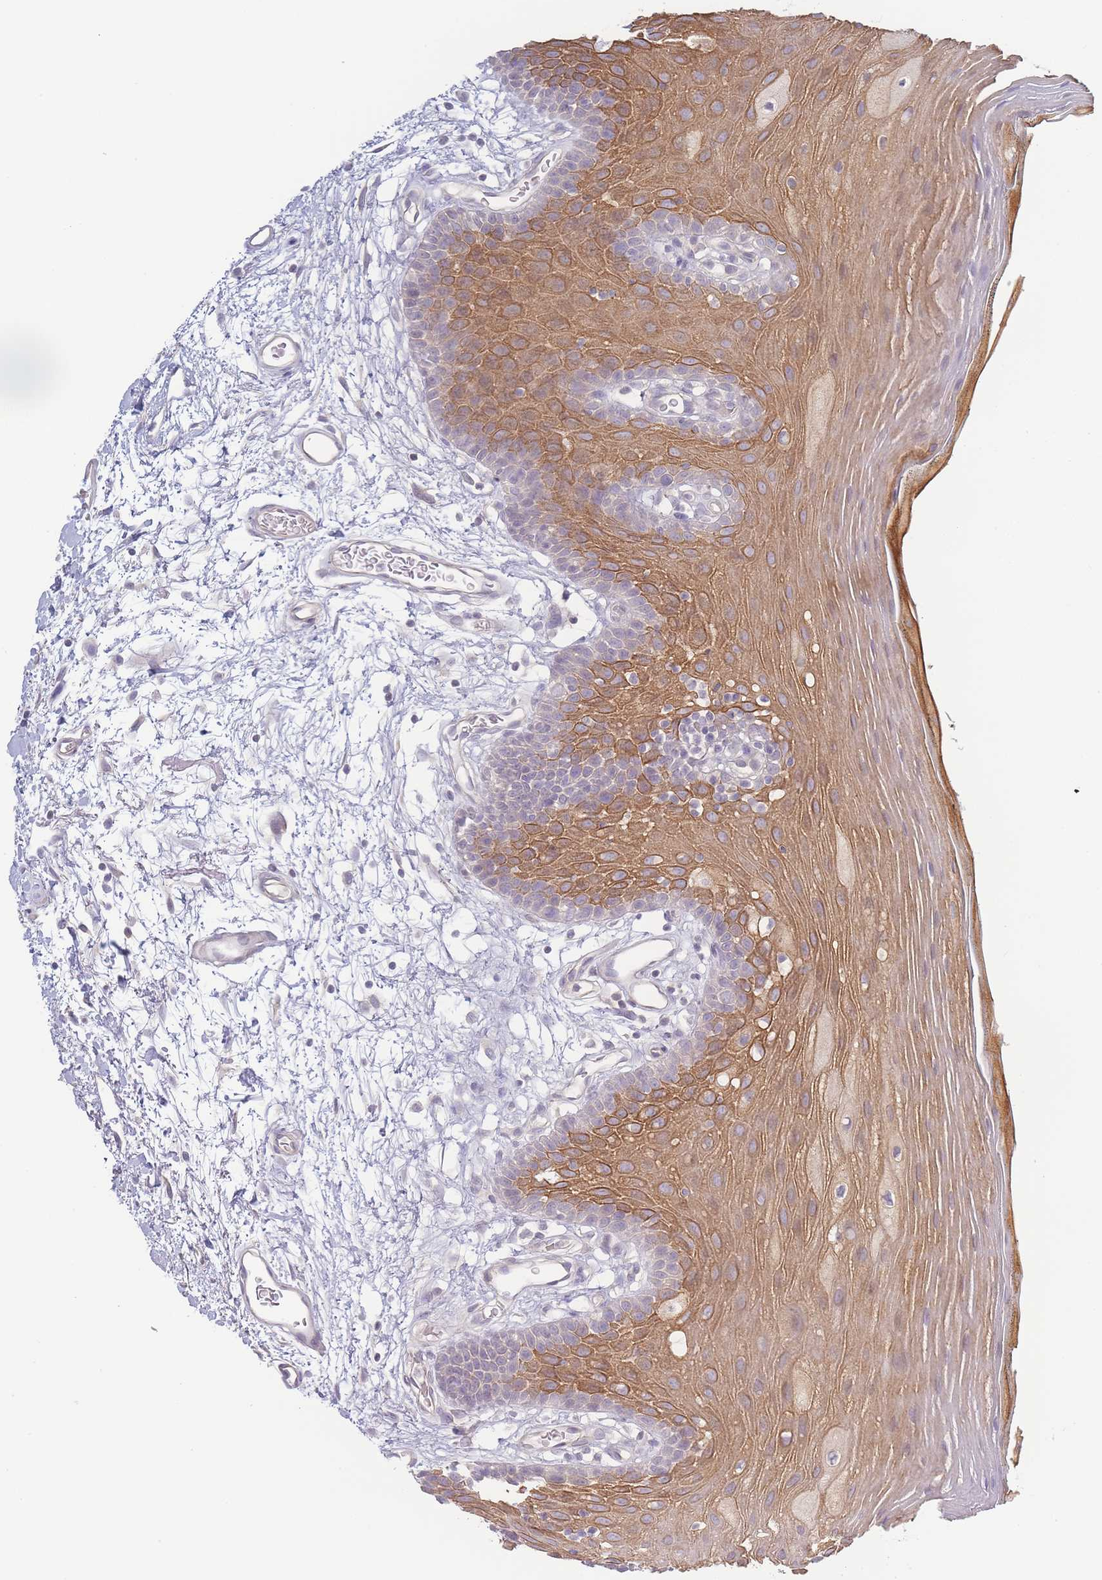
{"staining": {"intensity": "moderate", "quantity": "<25%", "location": "cytoplasmic/membranous"}, "tissue": "oral mucosa", "cell_type": "Squamous epithelial cells", "image_type": "normal", "snomed": [{"axis": "morphology", "description": "Normal tissue, NOS"}, {"axis": "topography", "description": "Oral tissue"}, {"axis": "topography", "description": "Tounge, NOS"}], "caption": "Squamous epithelial cells show low levels of moderate cytoplasmic/membranous positivity in about <25% of cells in normal oral mucosa. (DAB (3,3'-diaminobenzidine) IHC, brown staining for protein, blue staining for nuclei).", "gene": "SPHKAP", "patient": {"sex": "female", "age": 81}}